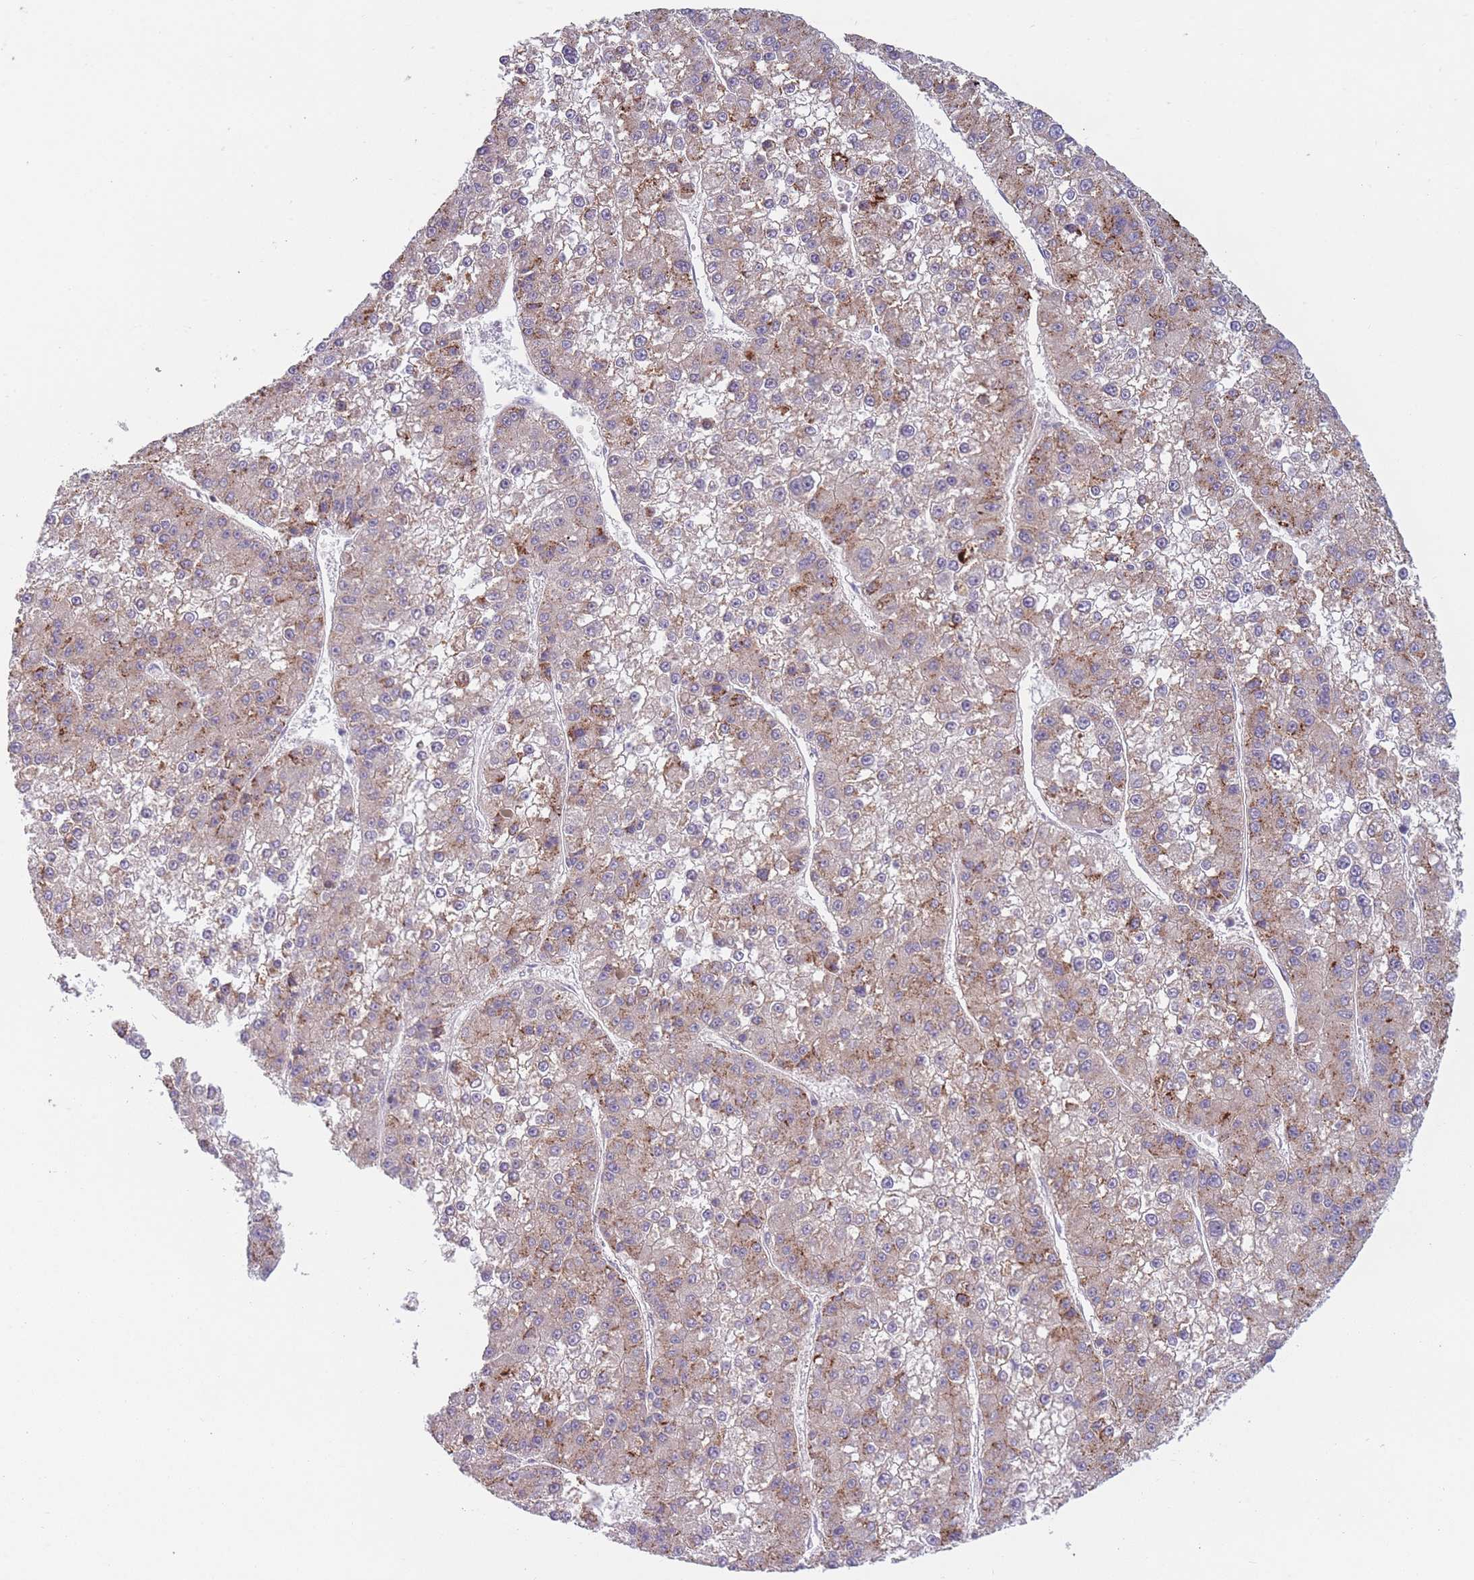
{"staining": {"intensity": "moderate", "quantity": "25%-75%", "location": "cytoplasmic/membranous"}, "tissue": "liver cancer", "cell_type": "Tumor cells", "image_type": "cancer", "snomed": [{"axis": "morphology", "description": "Carcinoma, Hepatocellular, NOS"}, {"axis": "topography", "description": "Liver"}], "caption": "Approximately 25%-75% of tumor cells in liver hepatocellular carcinoma reveal moderate cytoplasmic/membranous protein staining as visualized by brown immunohistochemical staining.", "gene": "WDR93", "patient": {"sex": "female", "age": 73}}